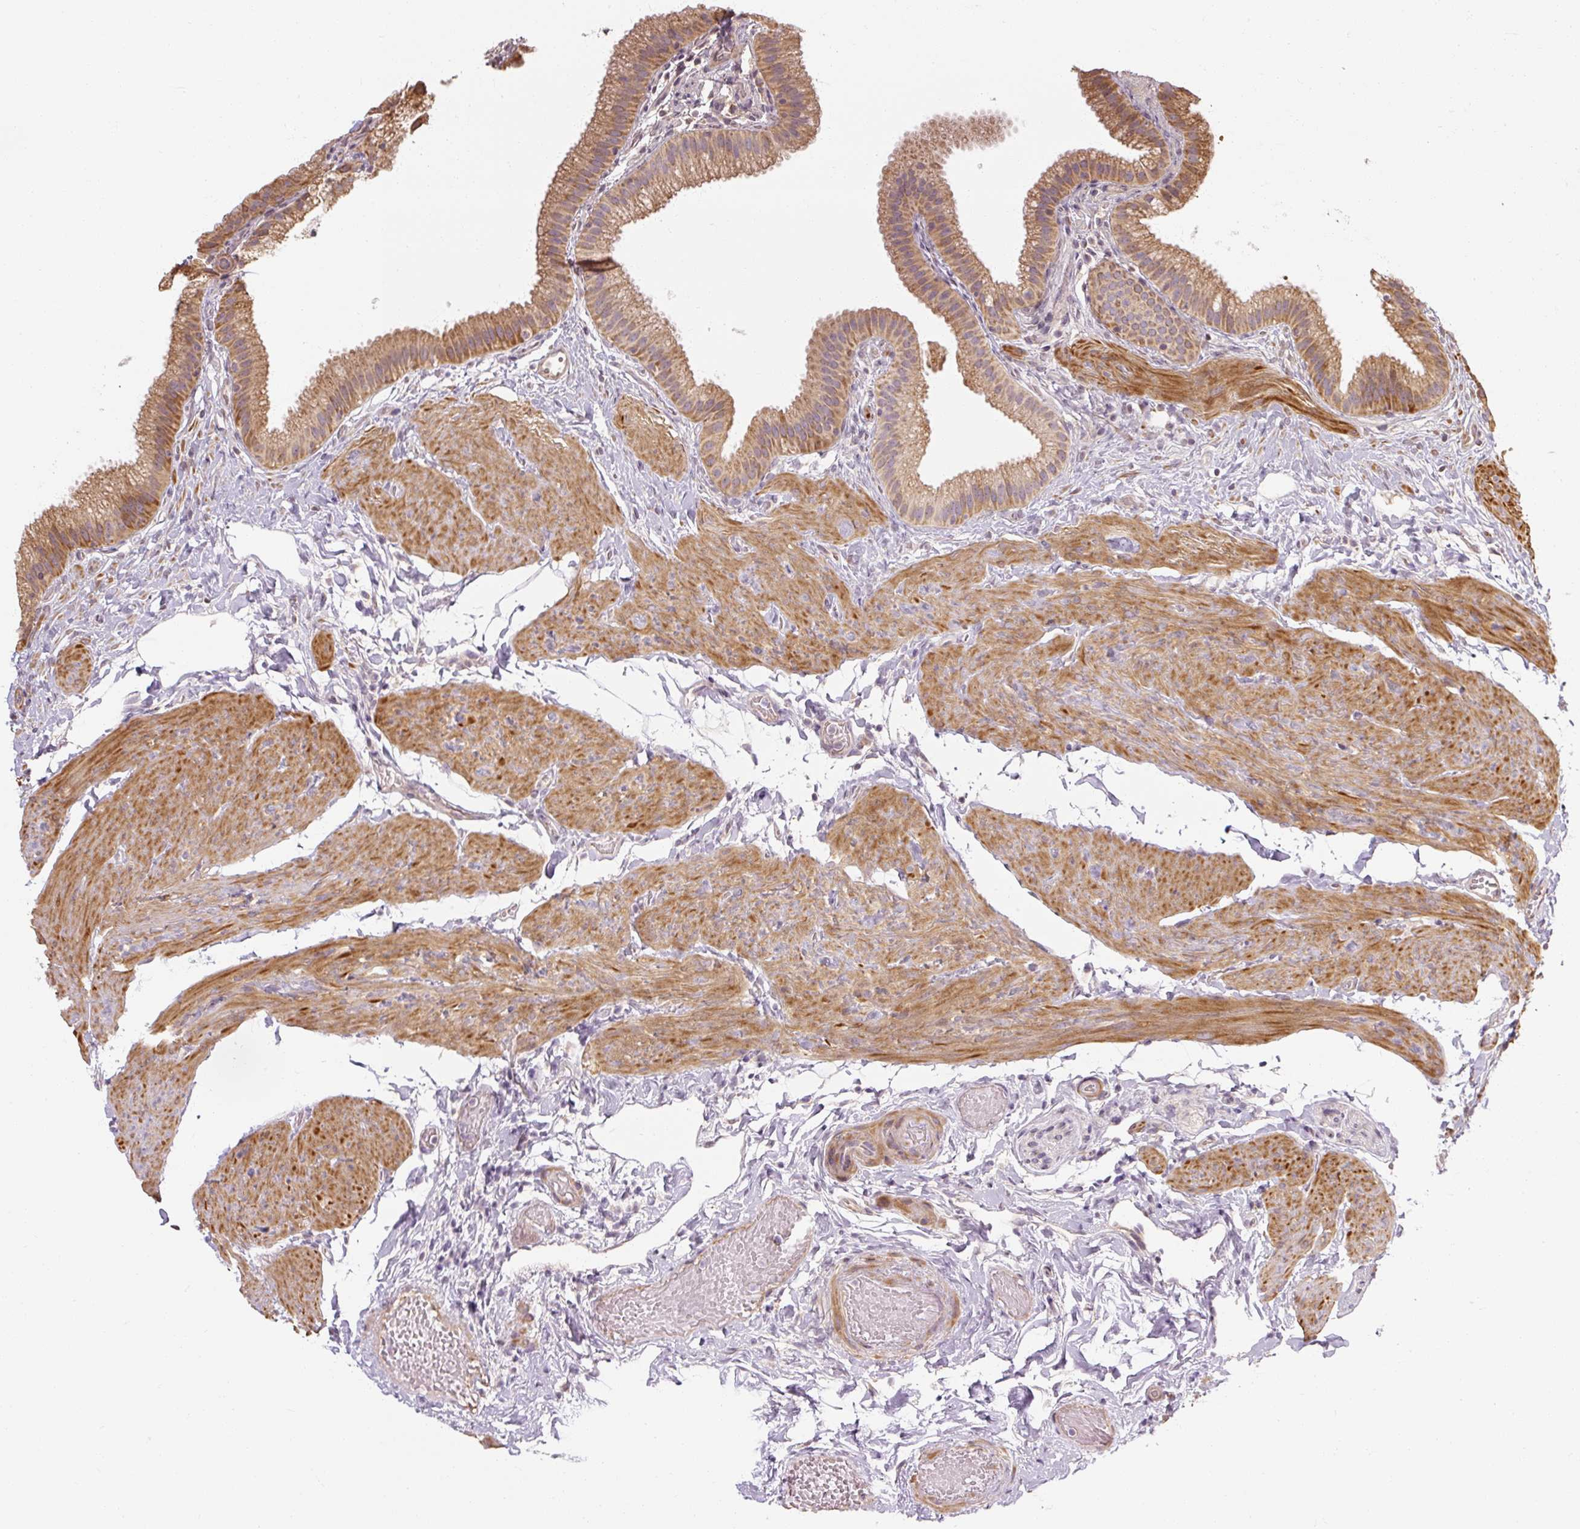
{"staining": {"intensity": "moderate", "quantity": ">75%", "location": "cytoplasmic/membranous"}, "tissue": "gallbladder", "cell_type": "Glandular cells", "image_type": "normal", "snomed": [{"axis": "morphology", "description": "Normal tissue, NOS"}, {"axis": "topography", "description": "Gallbladder"}], "caption": "A photomicrograph of human gallbladder stained for a protein exhibits moderate cytoplasmic/membranous brown staining in glandular cells. The protein is stained brown, and the nuclei are stained in blue (DAB (3,3'-diaminobenzidine) IHC with brightfield microscopy, high magnification).", "gene": "RB1CC1", "patient": {"sex": "female", "age": 63}}